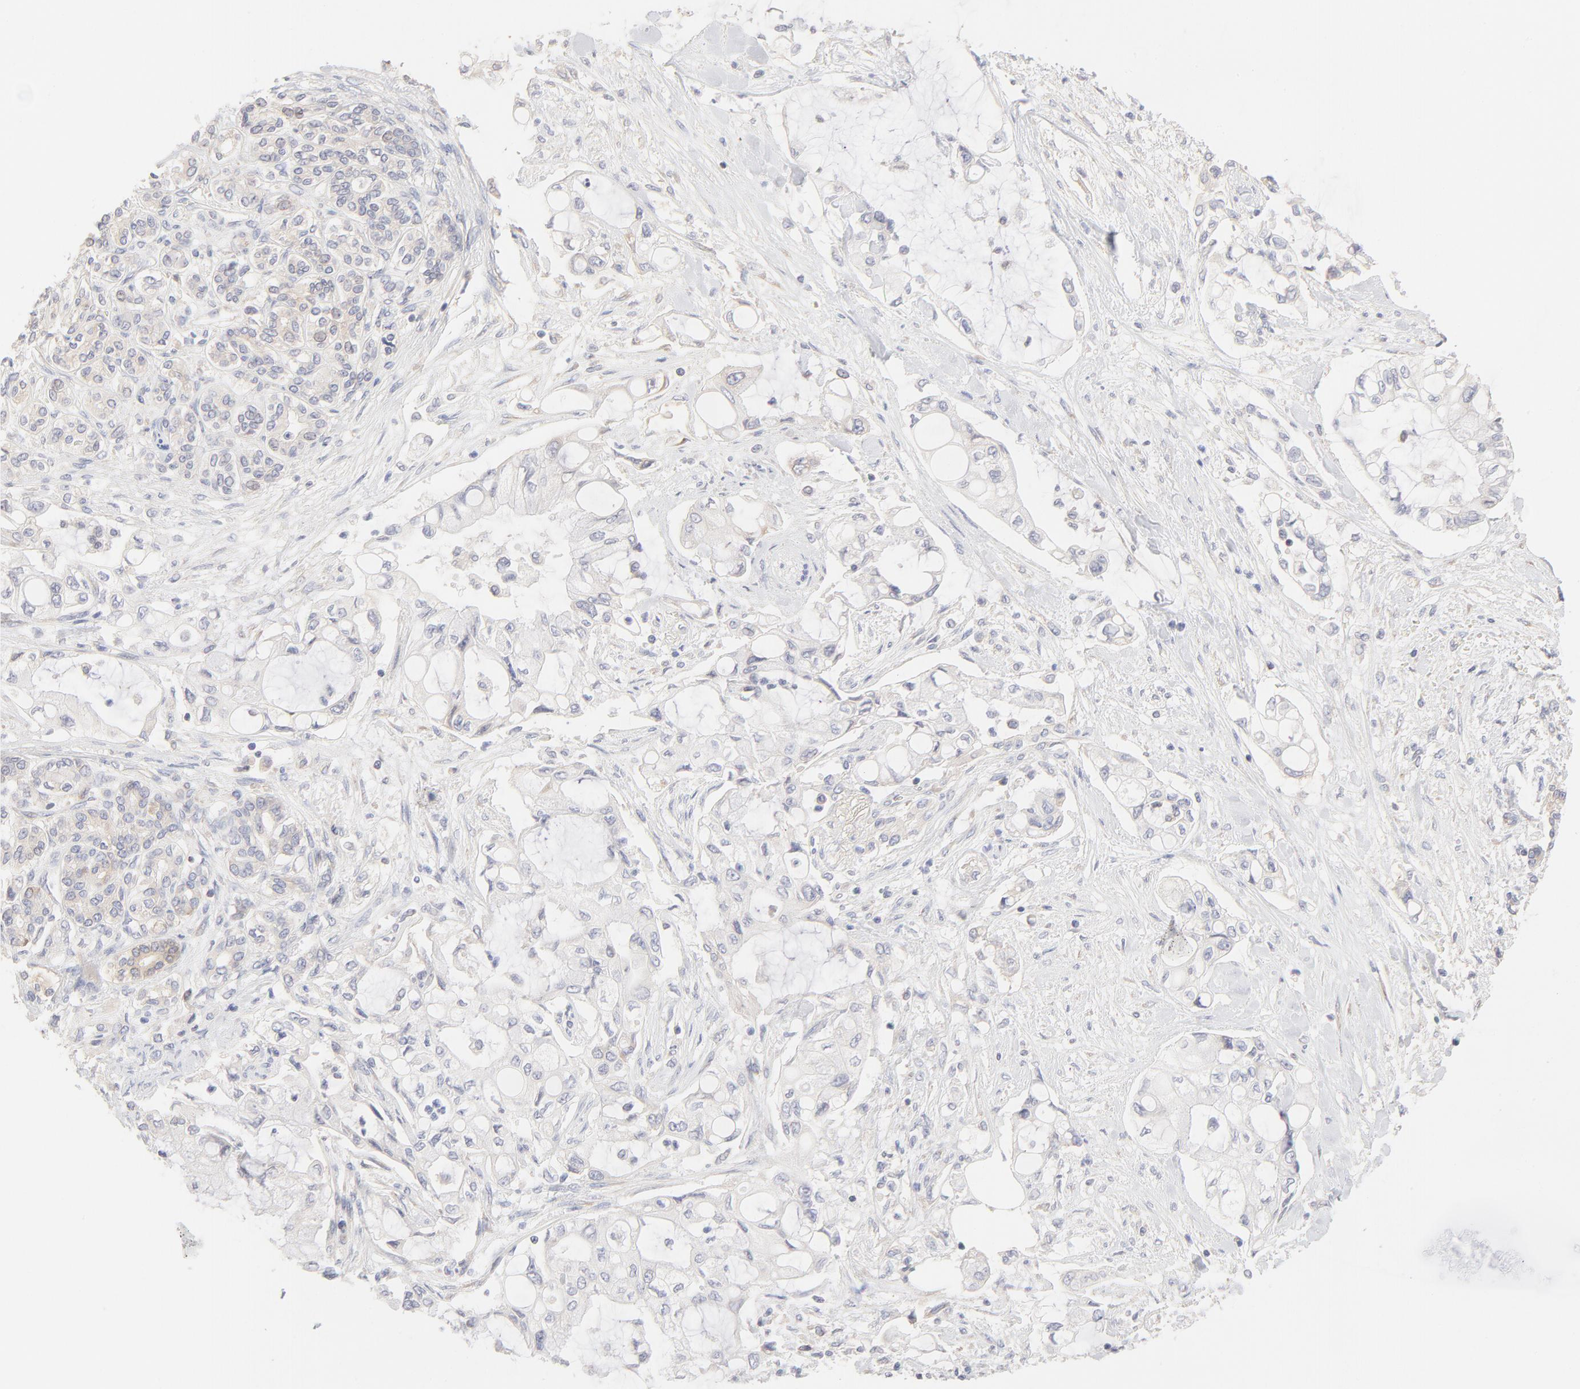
{"staining": {"intensity": "negative", "quantity": "none", "location": "none"}, "tissue": "pancreatic cancer", "cell_type": "Tumor cells", "image_type": "cancer", "snomed": [{"axis": "morphology", "description": "Adenocarcinoma, NOS"}, {"axis": "topography", "description": "Pancreas"}], "caption": "Micrograph shows no protein positivity in tumor cells of adenocarcinoma (pancreatic) tissue.", "gene": "RPS21", "patient": {"sex": "female", "age": 70}}